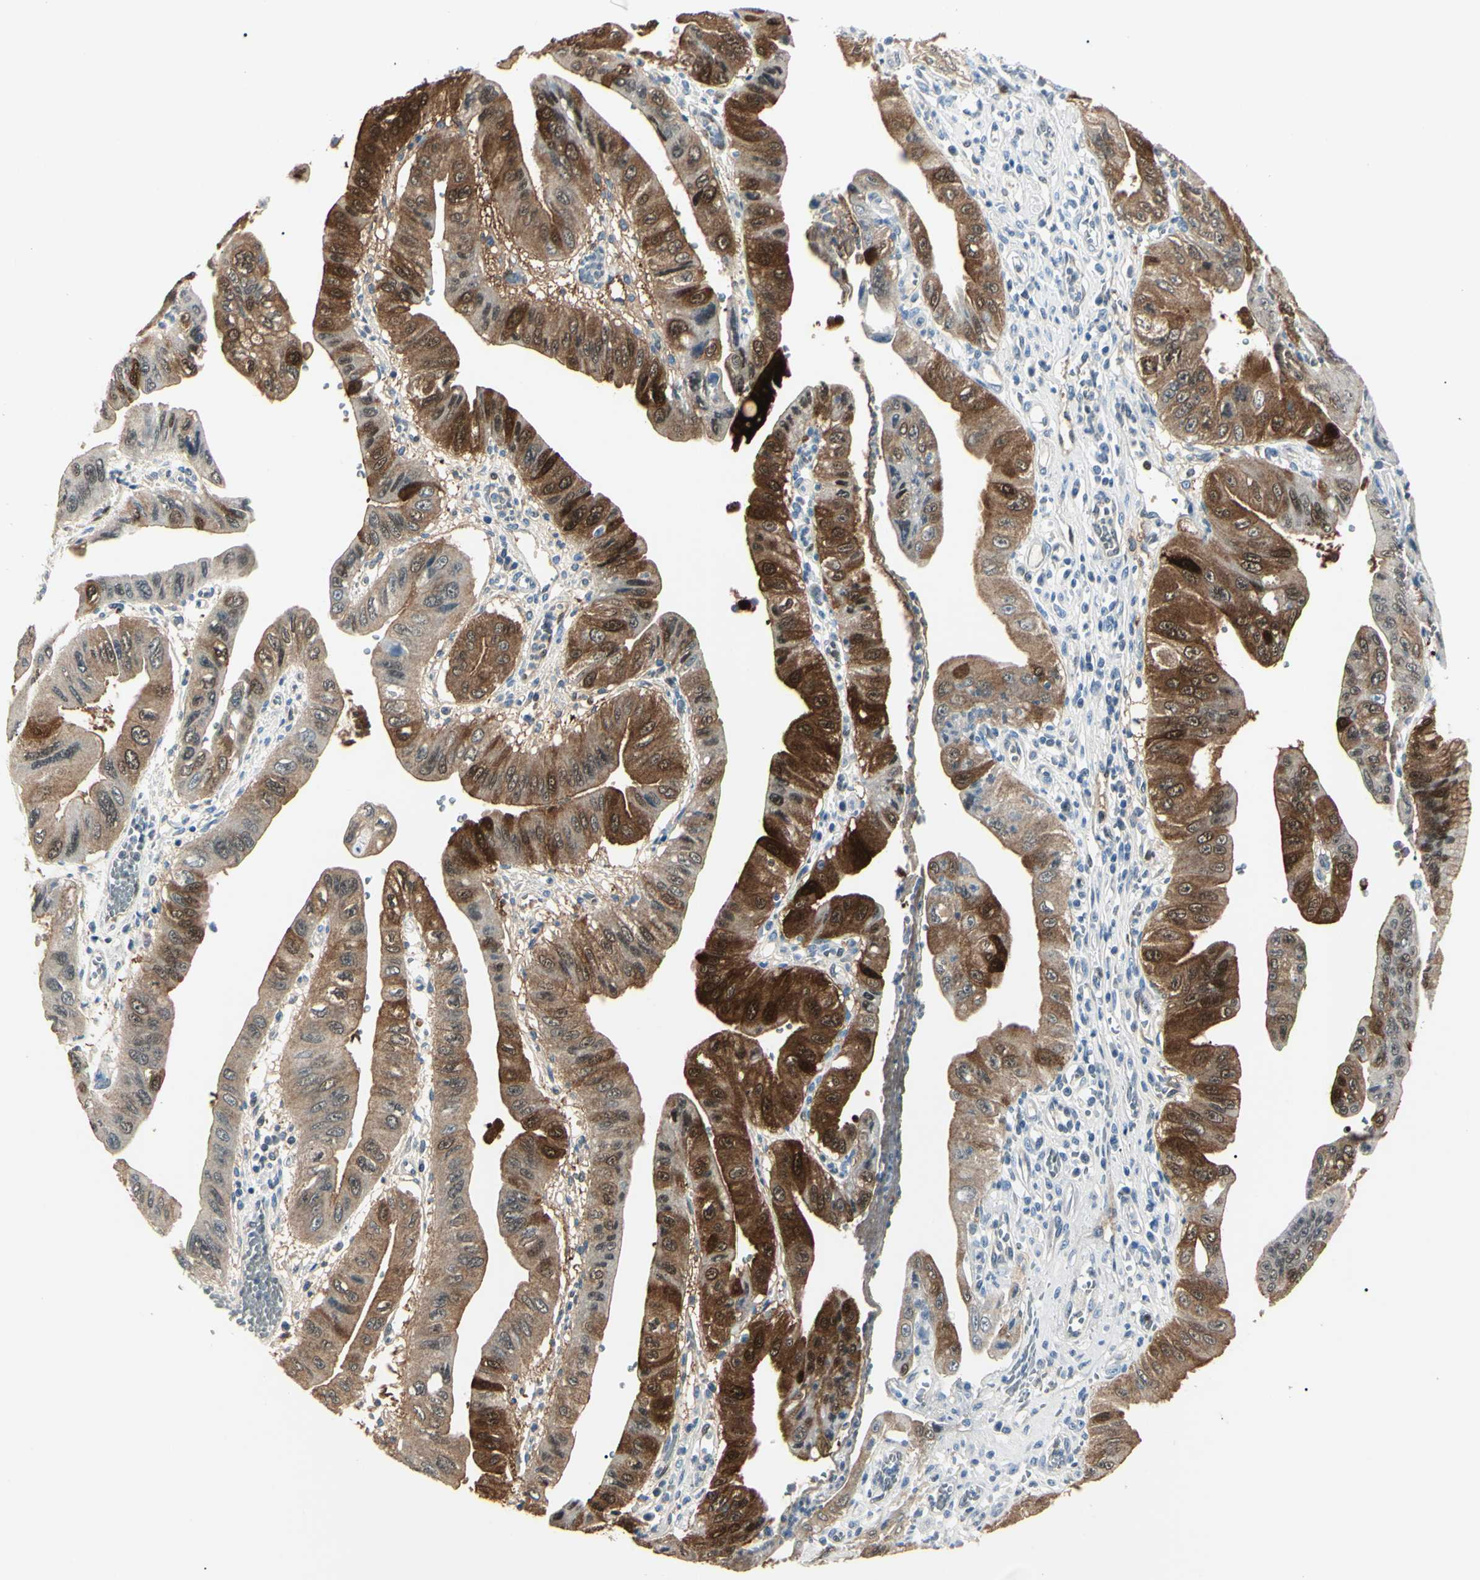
{"staining": {"intensity": "strong", "quantity": "25%-75%", "location": "cytoplasmic/membranous,nuclear"}, "tissue": "pancreatic cancer", "cell_type": "Tumor cells", "image_type": "cancer", "snomed": [{"axis": "morphology", "description": "Normal tissue, NOS"}, {"axis": "topography", "description": "Lymph node"}], "caption": "A brown stain labels strong cytoplasmic/membranous and nuclear staining of a protein in human pancreatic cancer tumor cells.", "gene": "AKR1C3", "patient": {"sex": "male", "age": 50}}